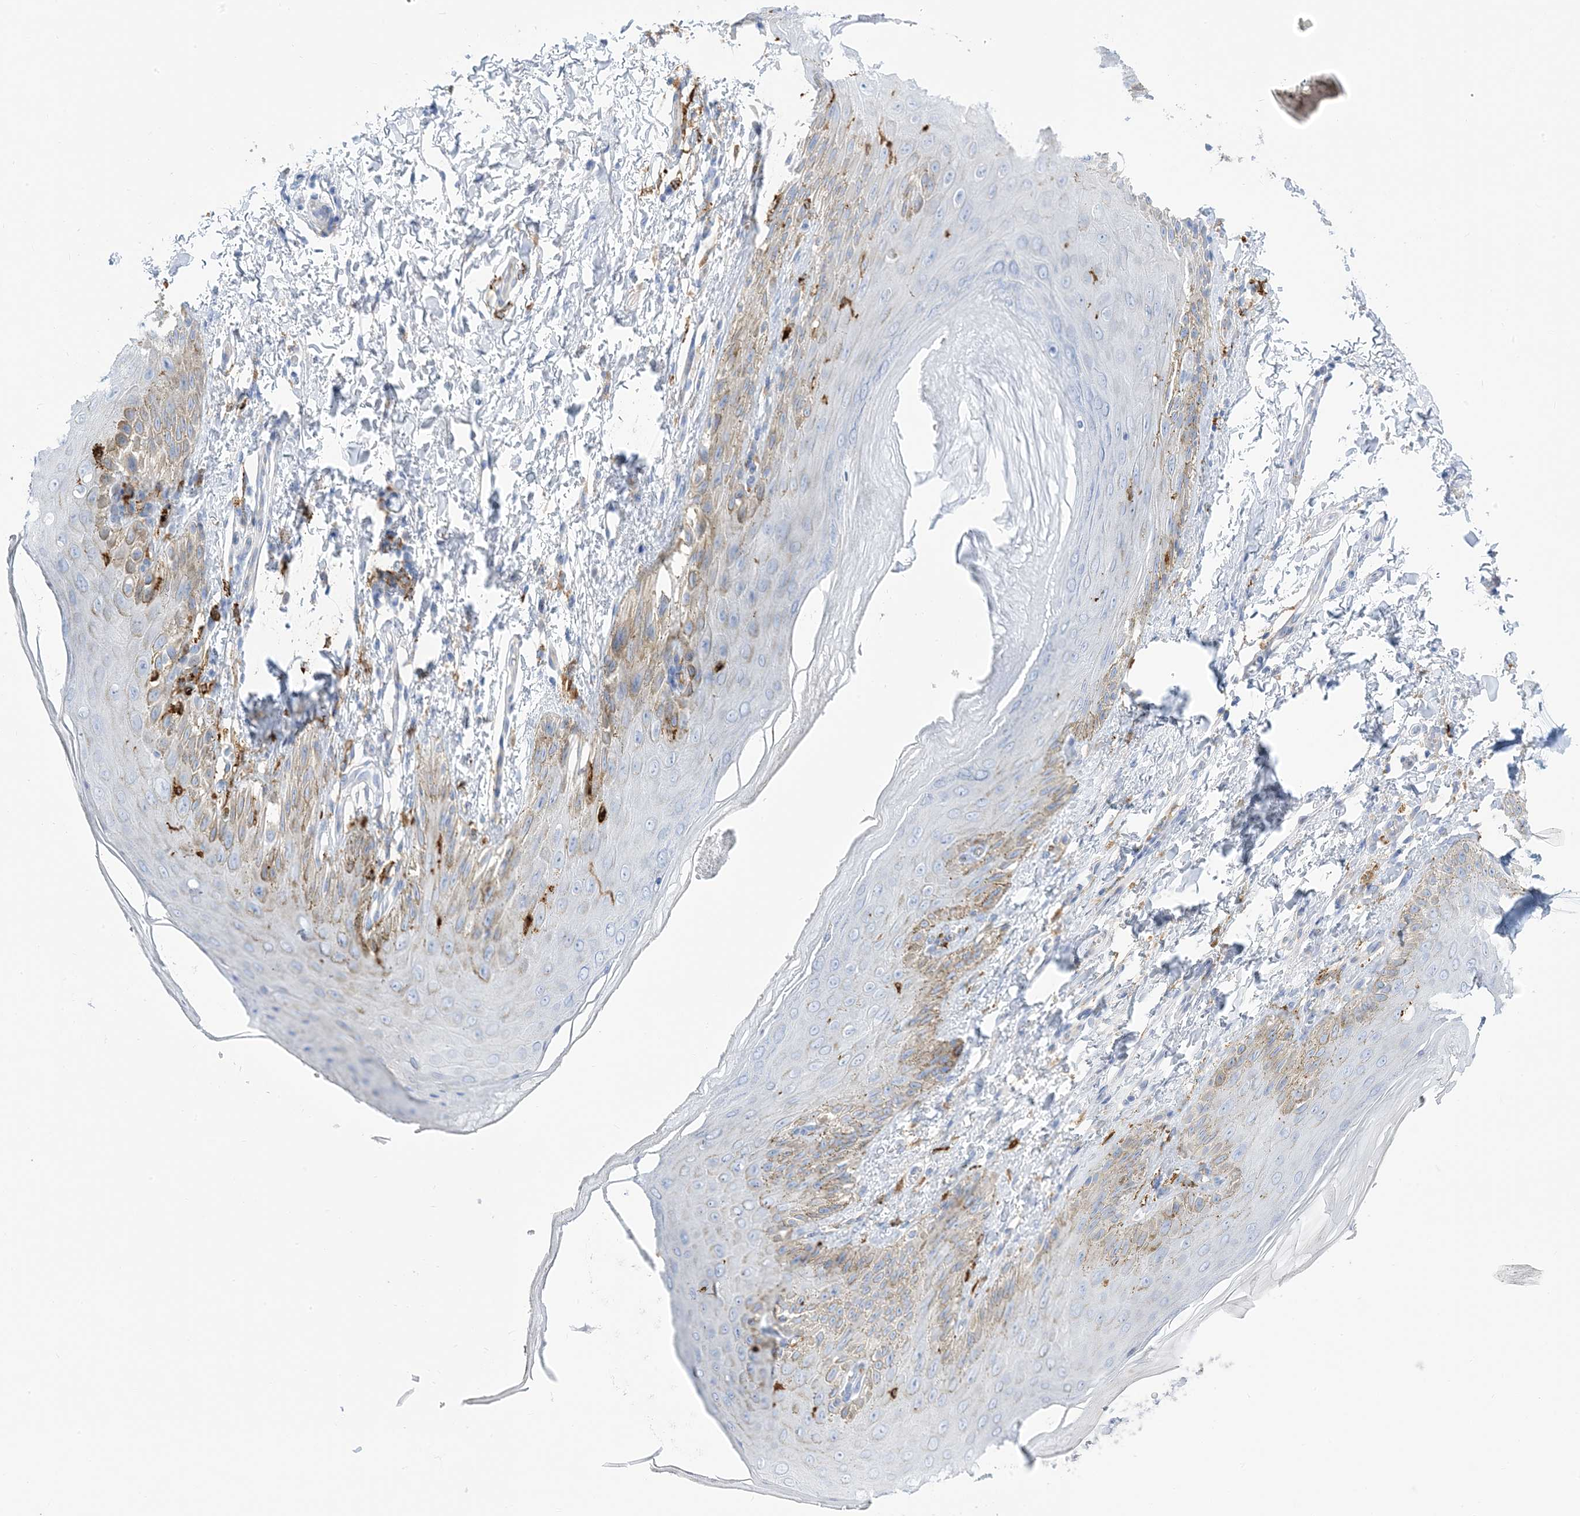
{"staining": {"intensity": "moderate", "quantity": "<25%", "location": "cytoplasmic/membranous"}, "tissue": "skin", "cell_type": "Epidermal cells", "image_type": "normal", "snomed": [{"axis": "morphology", "description": "Normal tissue, NOS"}, {"axis": "topography", "description": "Anal"}], "caption": "The immunohistochemical stain highlights moderate cytoplasmic/membranous expression in epidermal cells of benign skin. (DAB IHC with brightfield microscopy, high magnification).", "gene": "DPH3", "patient": {"sex": "male", "age": 44}}